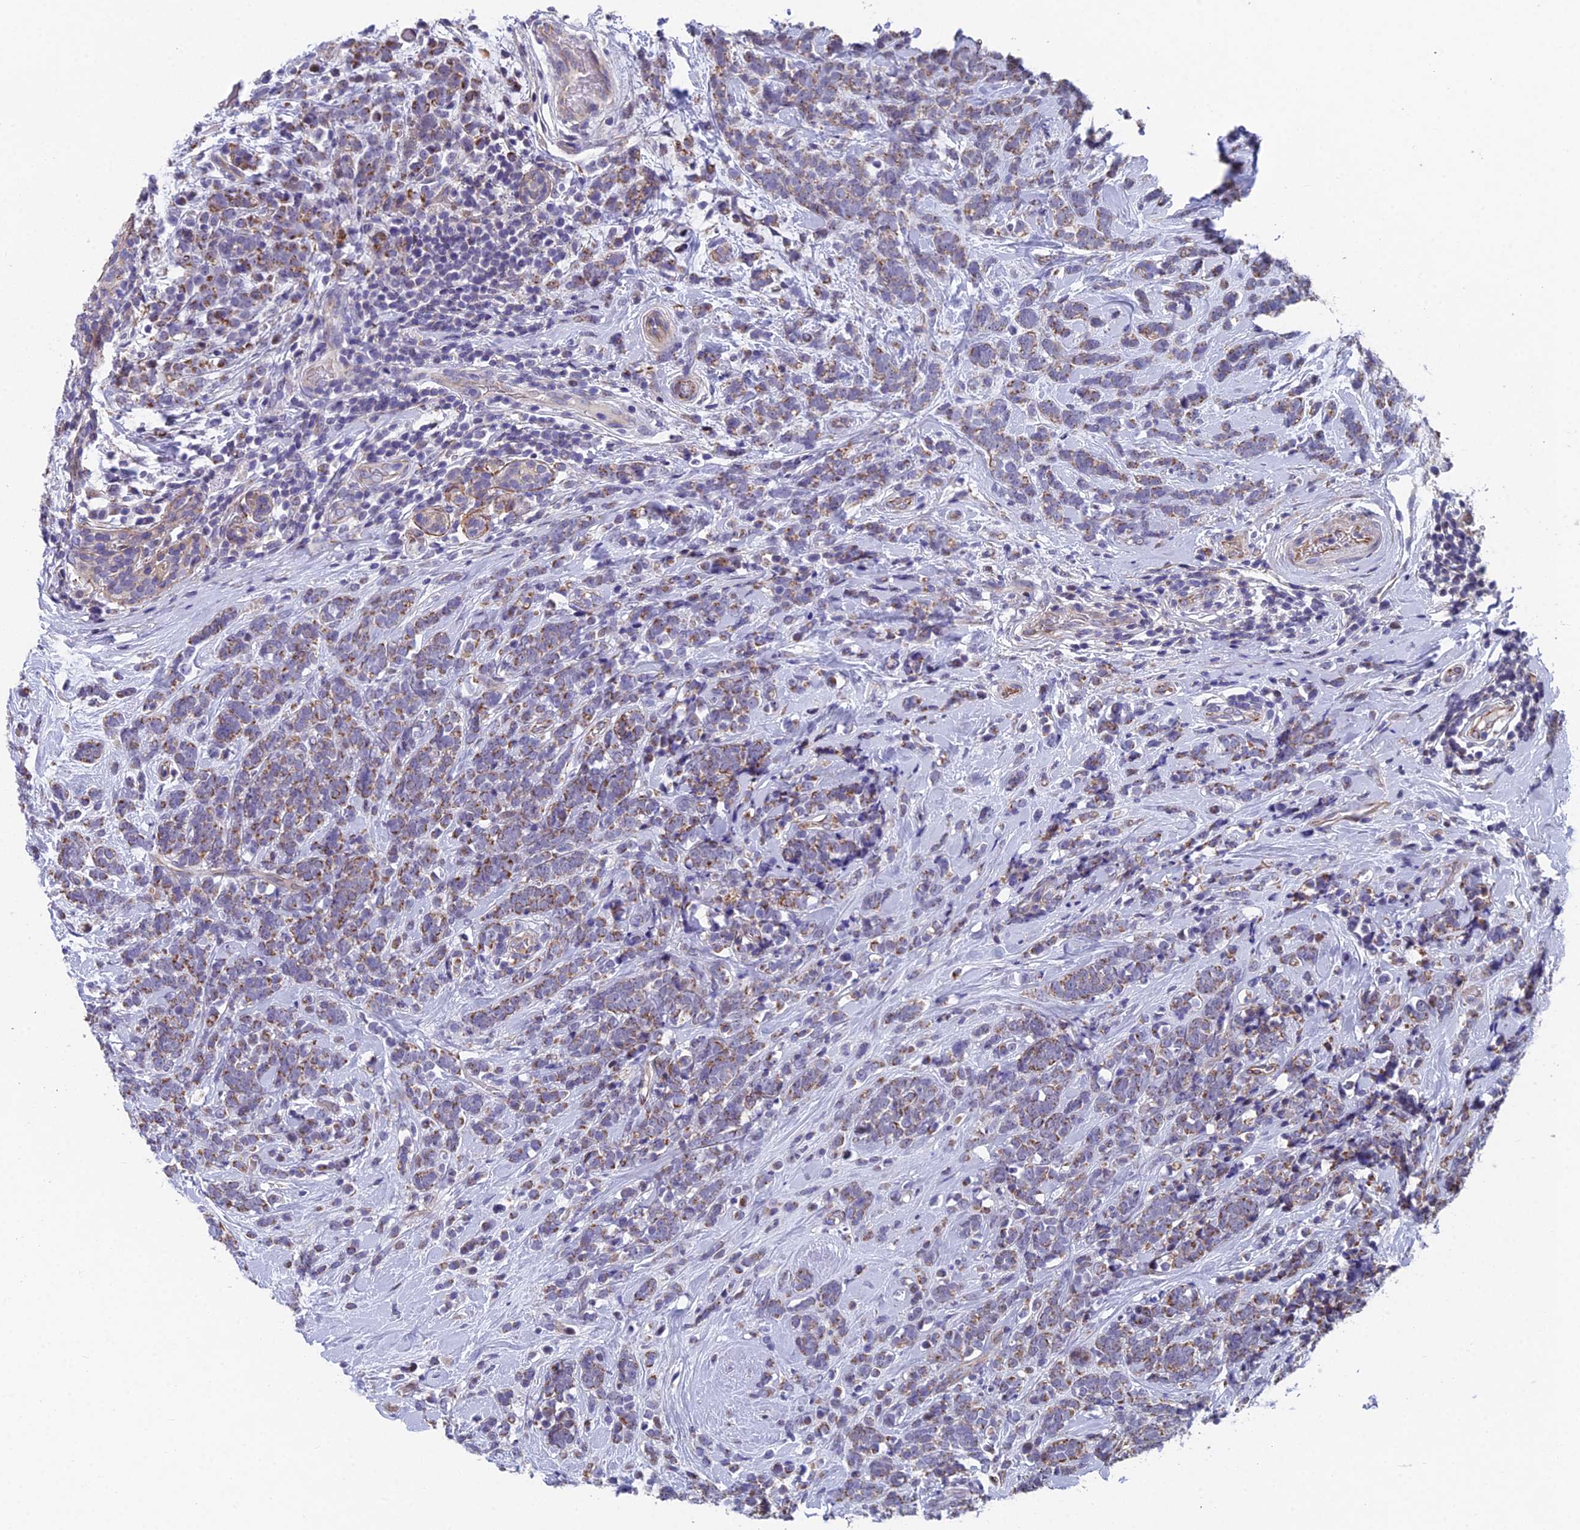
{"staining": {"intensity": "weak", "quantity": "25%-75%", "location": "cytoplasmic/membranous"}, "tissue": "breast cancer", "cell_type": "Tumor cells", "image_type": "cancer", "snomed": [{"axis": "morphology", "description": "Lobular carcinoma"}, {"axis": "topography", "description": "Breast"}], "caption": "About 25%-75% of tumor cells in human lobular carcinoma (breast) show weak cytoplasmic/membranous protein positivity as visualized by brown immunohistochemical staining.", "gene": "XKR9", "patient": {"sex": "female", "age": 58}}